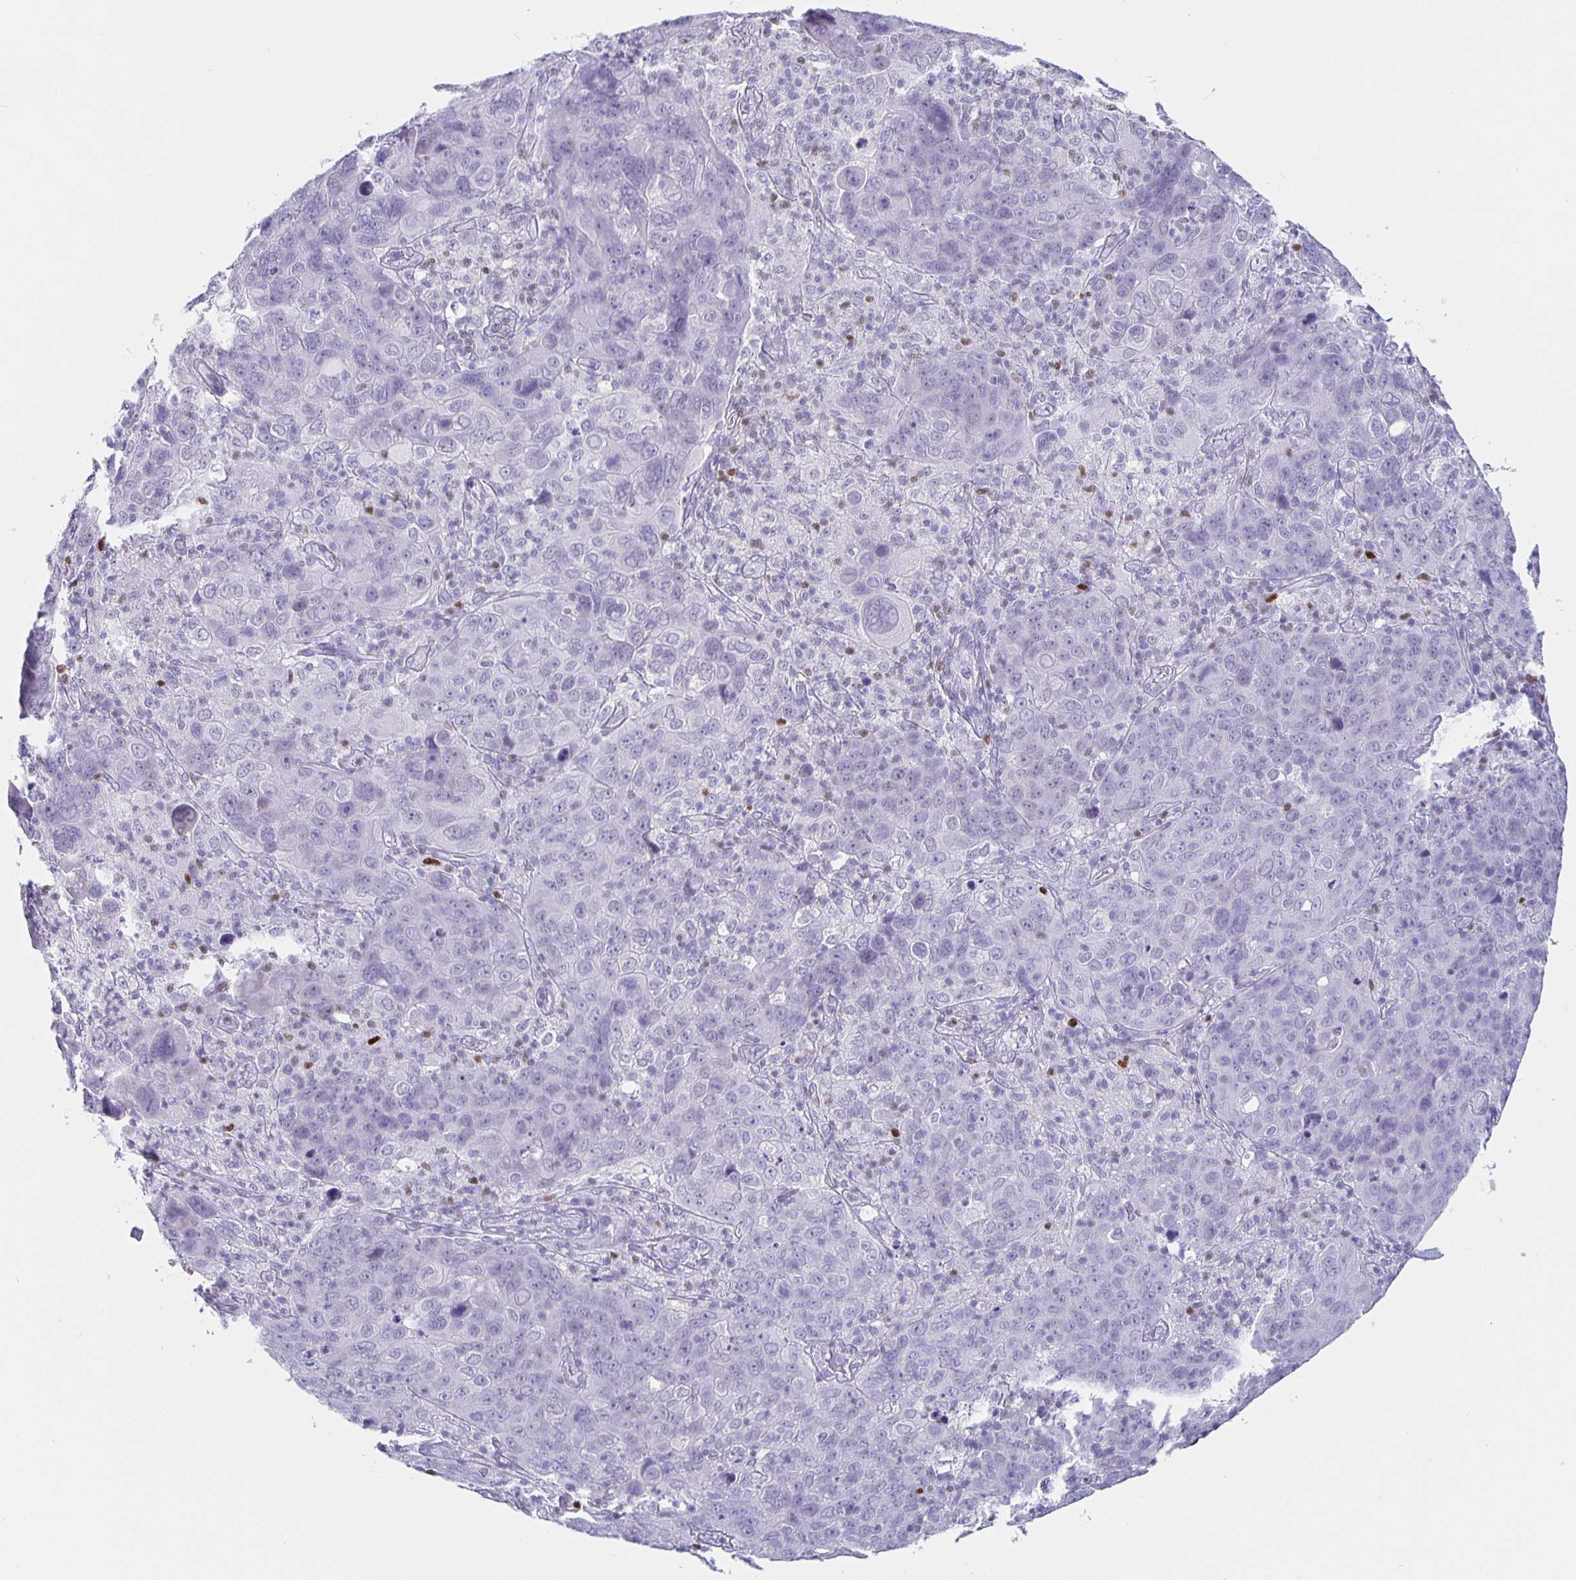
{"staining": {"intensity": "negative", "quantity": "none", "location": "none"}, "tissue": "cervical cancer", "cell_type": "Tumor cells", "image_type": "cancer", "snomed": [{"axis": "morphology", "description": "Squamous cell carcinoma, NOS"}, {"axis": "topography", "description": "Cervix"}], "caption": "Immunohistochemistry (IHC) histopathology image of cervical cancer (squamous cell carcinoma) stained for a protein (brown), which shows no staining in tumor cells.", "gene": "SATB2", "patient": {"sex": "female", "age": 44}}